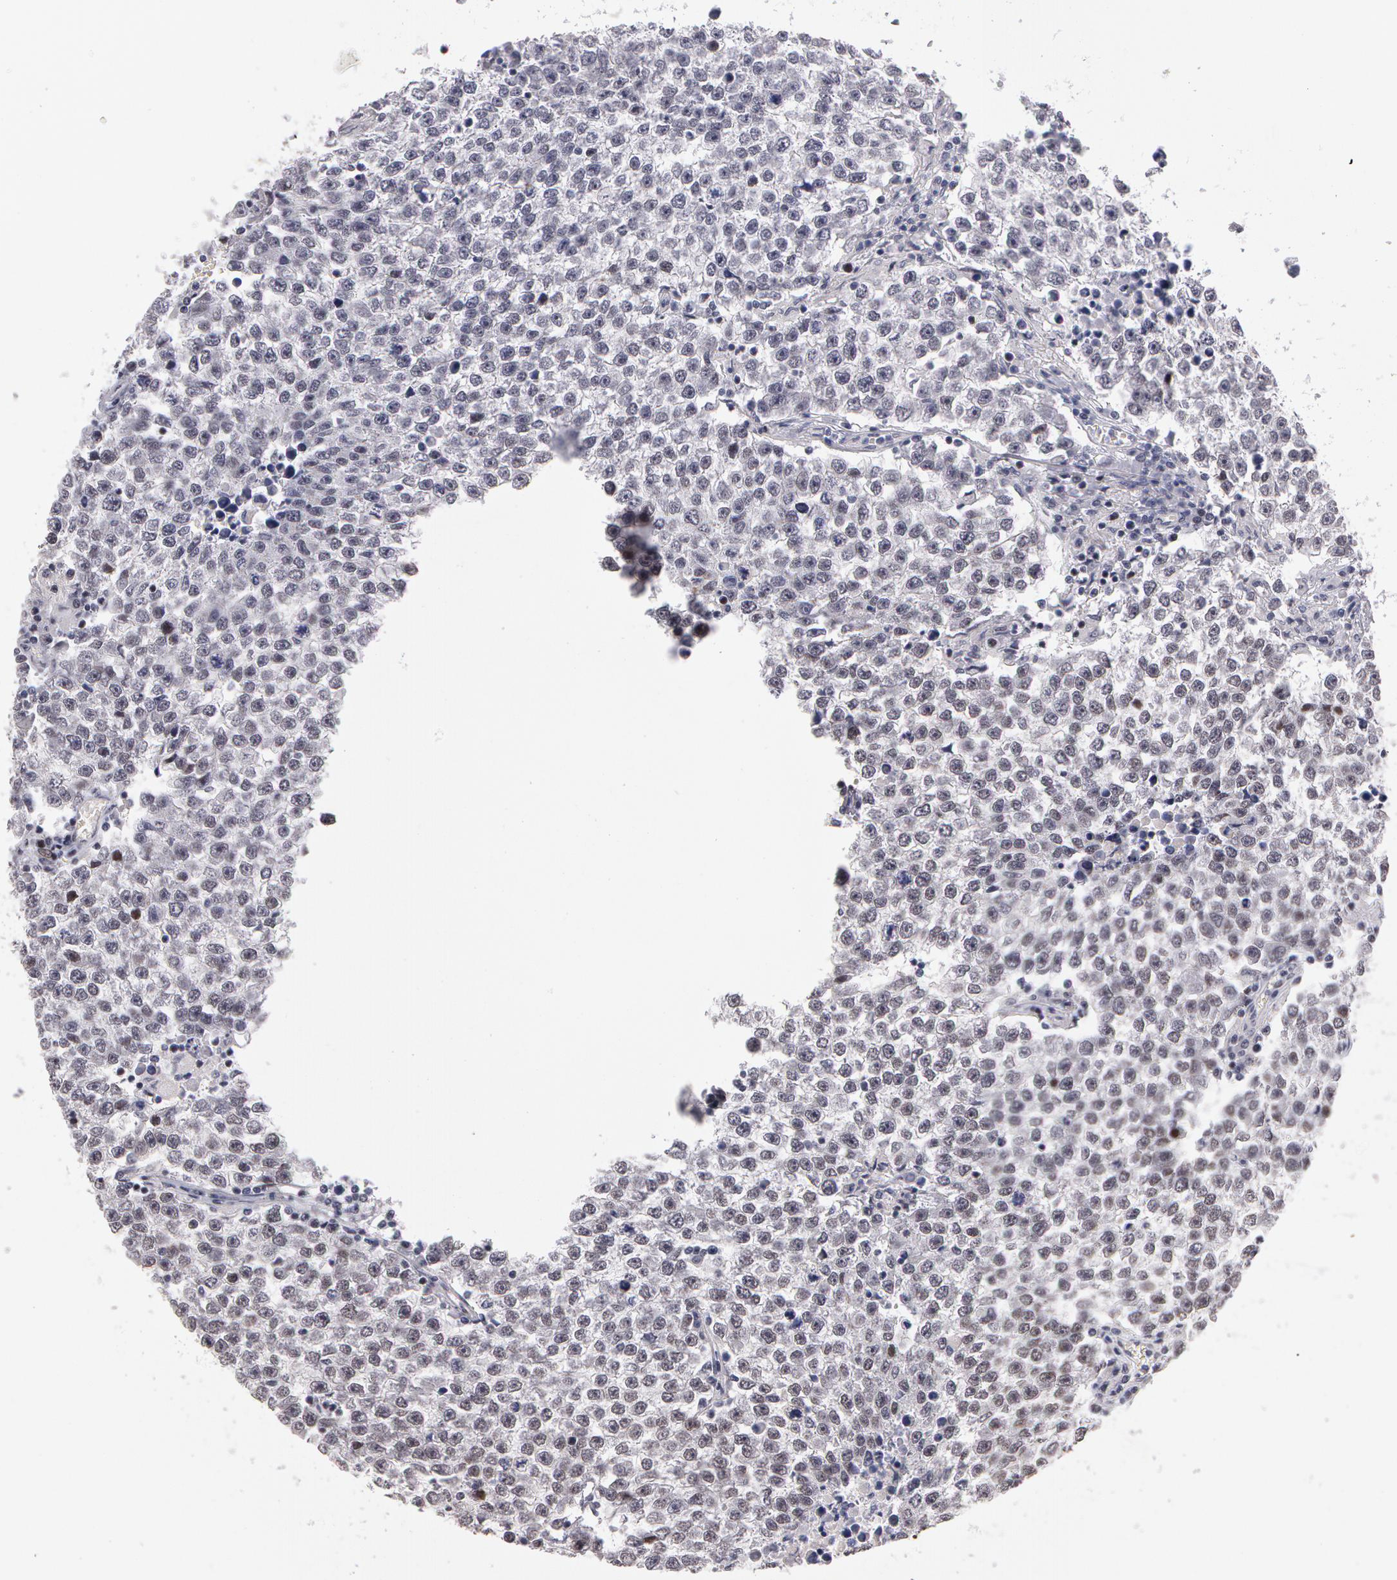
{"staining": {"intensity": "negative", "quantity": "none", "location": "none"}, "tissue": "testis cancer", "cell_type": "Tumor cells", "image_type": "cancer", "snomed": [{"axis": "morphology", "description": "Seminoma, NOS"}, {"axis": "topography", "description": "Testis"}], "caption": "Immunohistochemistry of seminoma (testis) shows no expression in tumor cells. (DAB IHC with hematoxylin counter stain).", "gene": "PRICKLE1", "patient": {"sex": "male", "age": 36}}